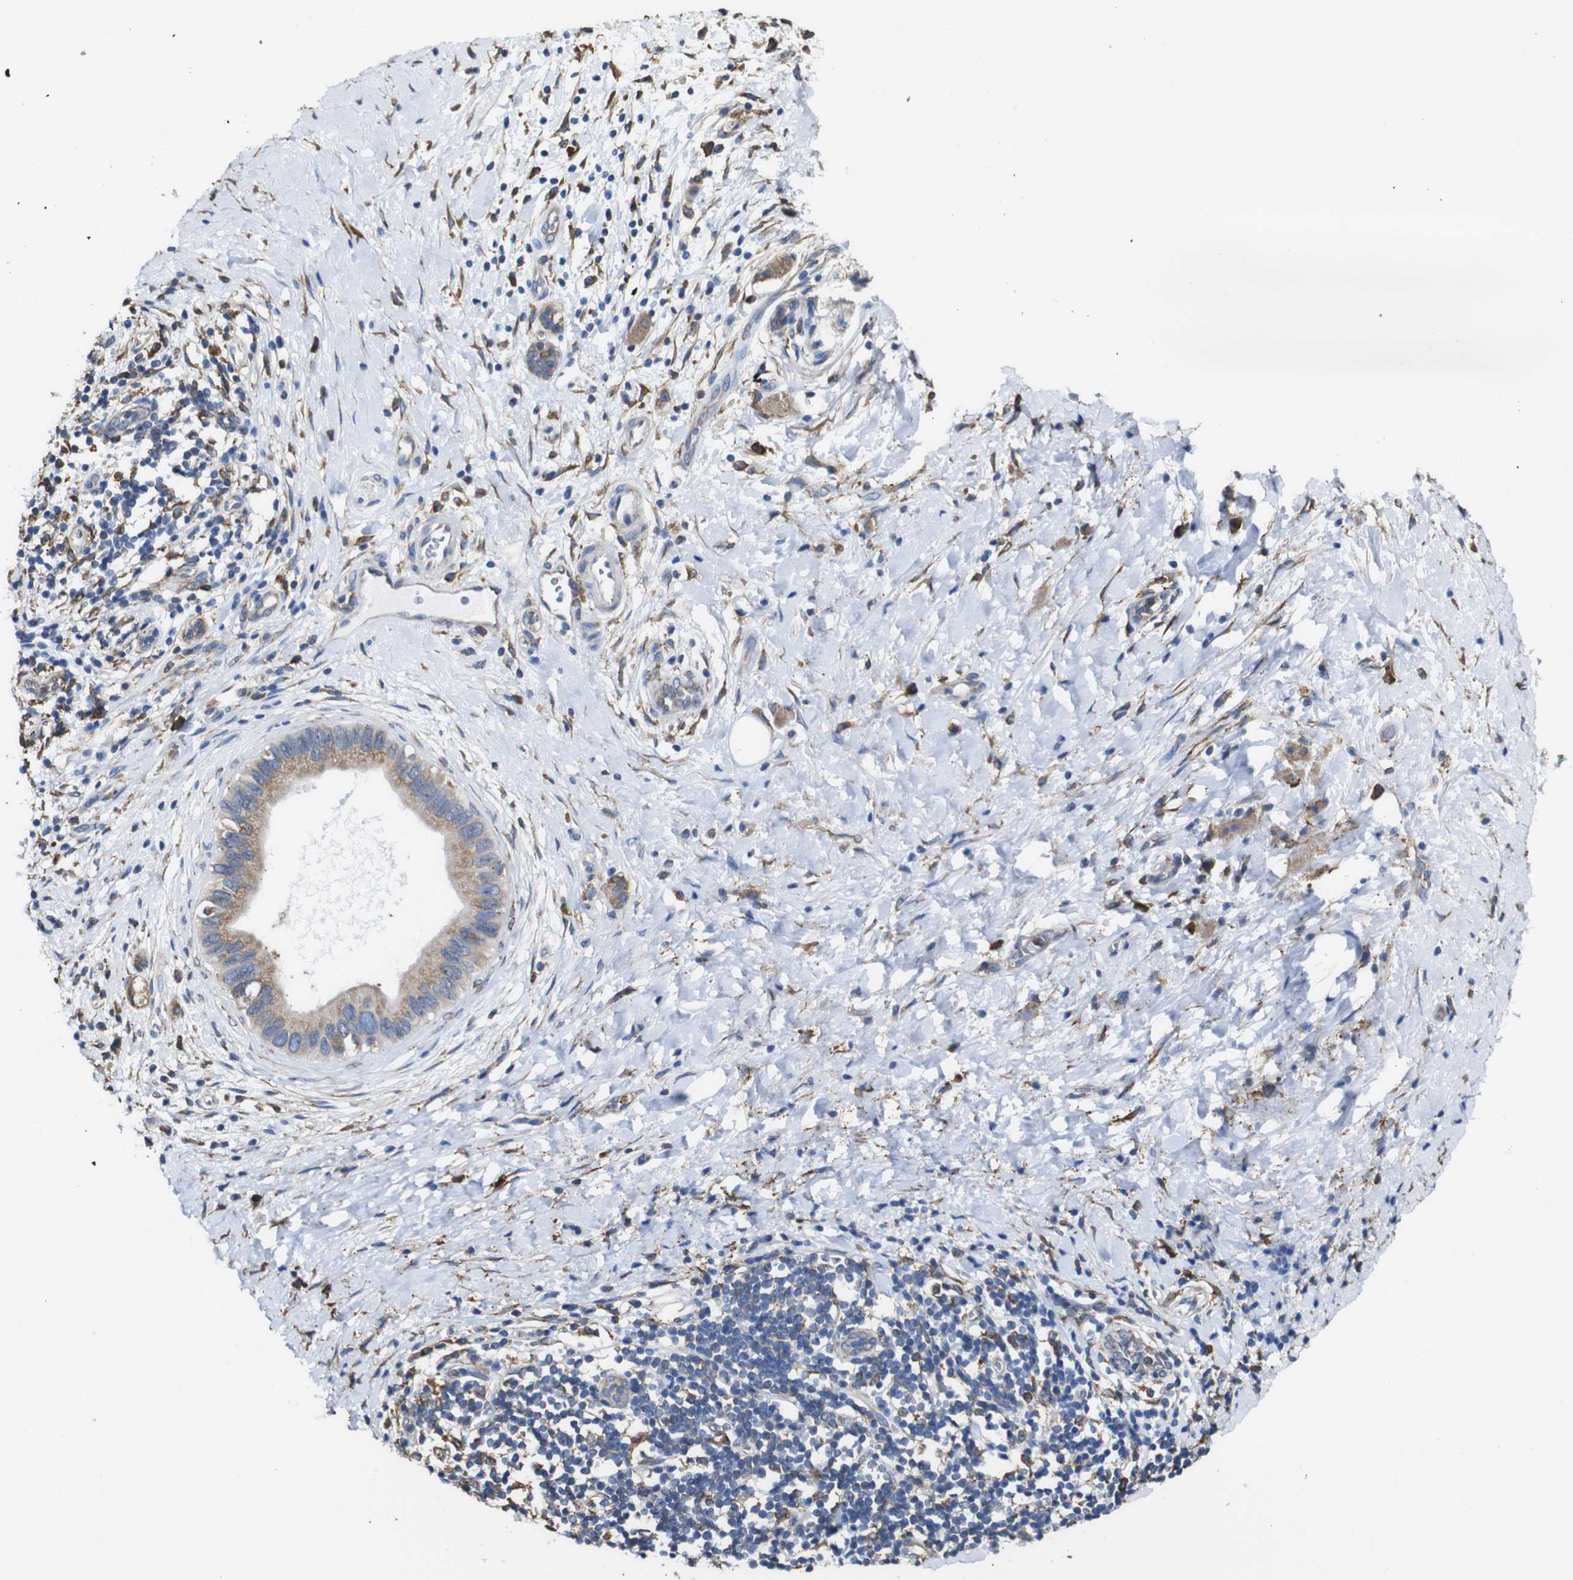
{"staining": {"intensity": "moderate", "quantity": ">75%", "location": "cytoplasmic/membranous"}, "tissue": "pancreatic cancer", "cell_type": "Tumor cells", "image_type": "cancer", "snomed": [{"axis": "morphology", "description": "Adenocarcinoma, NOS"}, {"axis": "topography", "description": "Pancreas"}], "caption": "Immunohistochemical staining of human pancreatic cancer (adenocarcinoma) demonstrates moderate cytoplasmic/membranous protein positivity in about >75% of tumor cells.", "gene": "PPIB", "patient": {"sex": "male", "age": 55}}